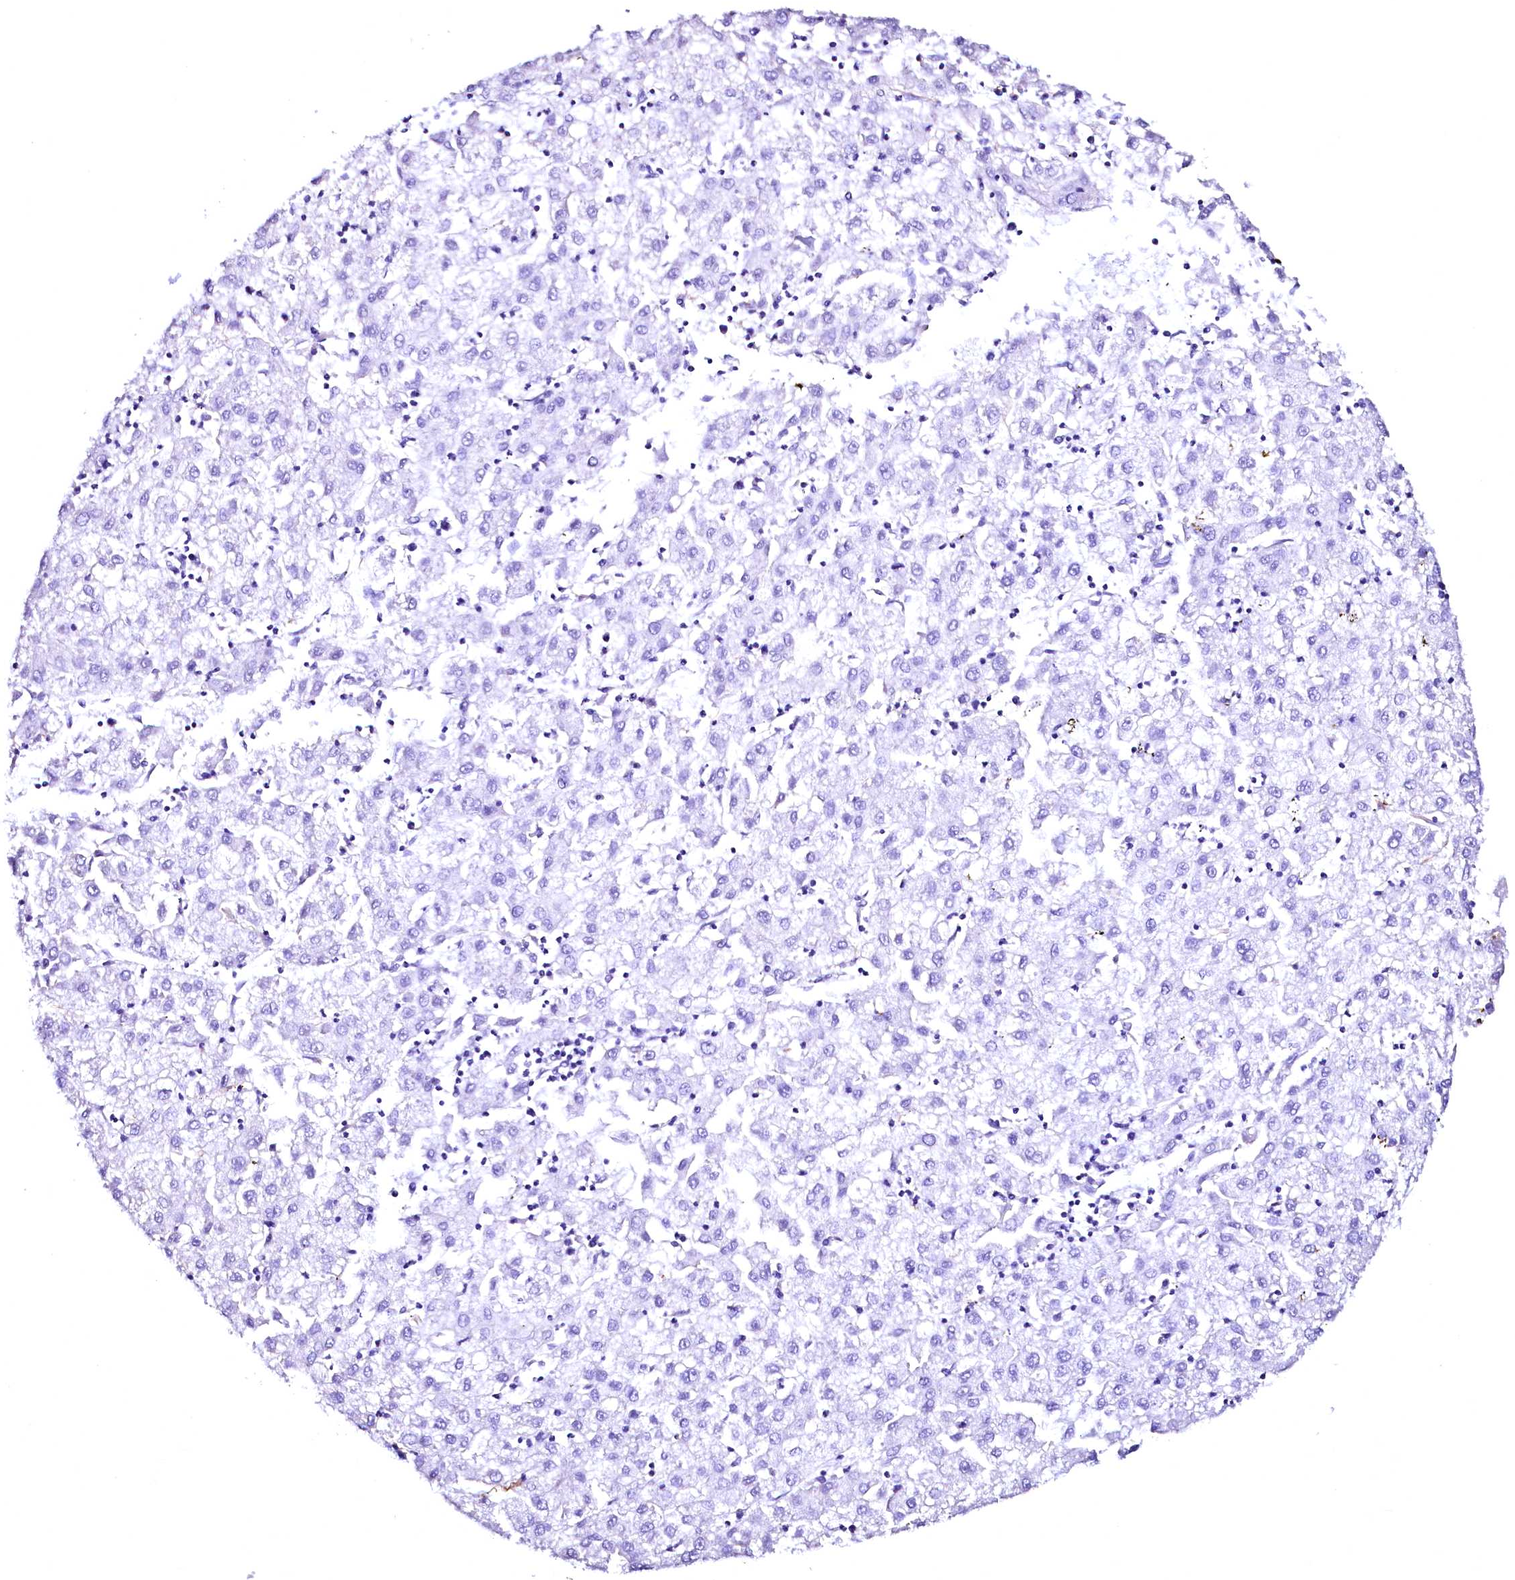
{"staining": {"intensity": "negative", "quantity": "none", "location": "none"}, "tissue": "liver cancer", "cell_type": "Tumor cells", "image_type": "cancer", "snomed": [{"axis": "morphology", "description": "Carcinoma, Hepatocellular, NOS"}, {"axis": "topography", "description": "Liver"}], "caption": "Human liver cancer (hepatocellular carcinoma) stained for a protein using immunohistochemistry (IHC) demonstrates no positivity in tumor cells.", "gene": "SFR1", "patient": {"sex": "male", "age": 72}}